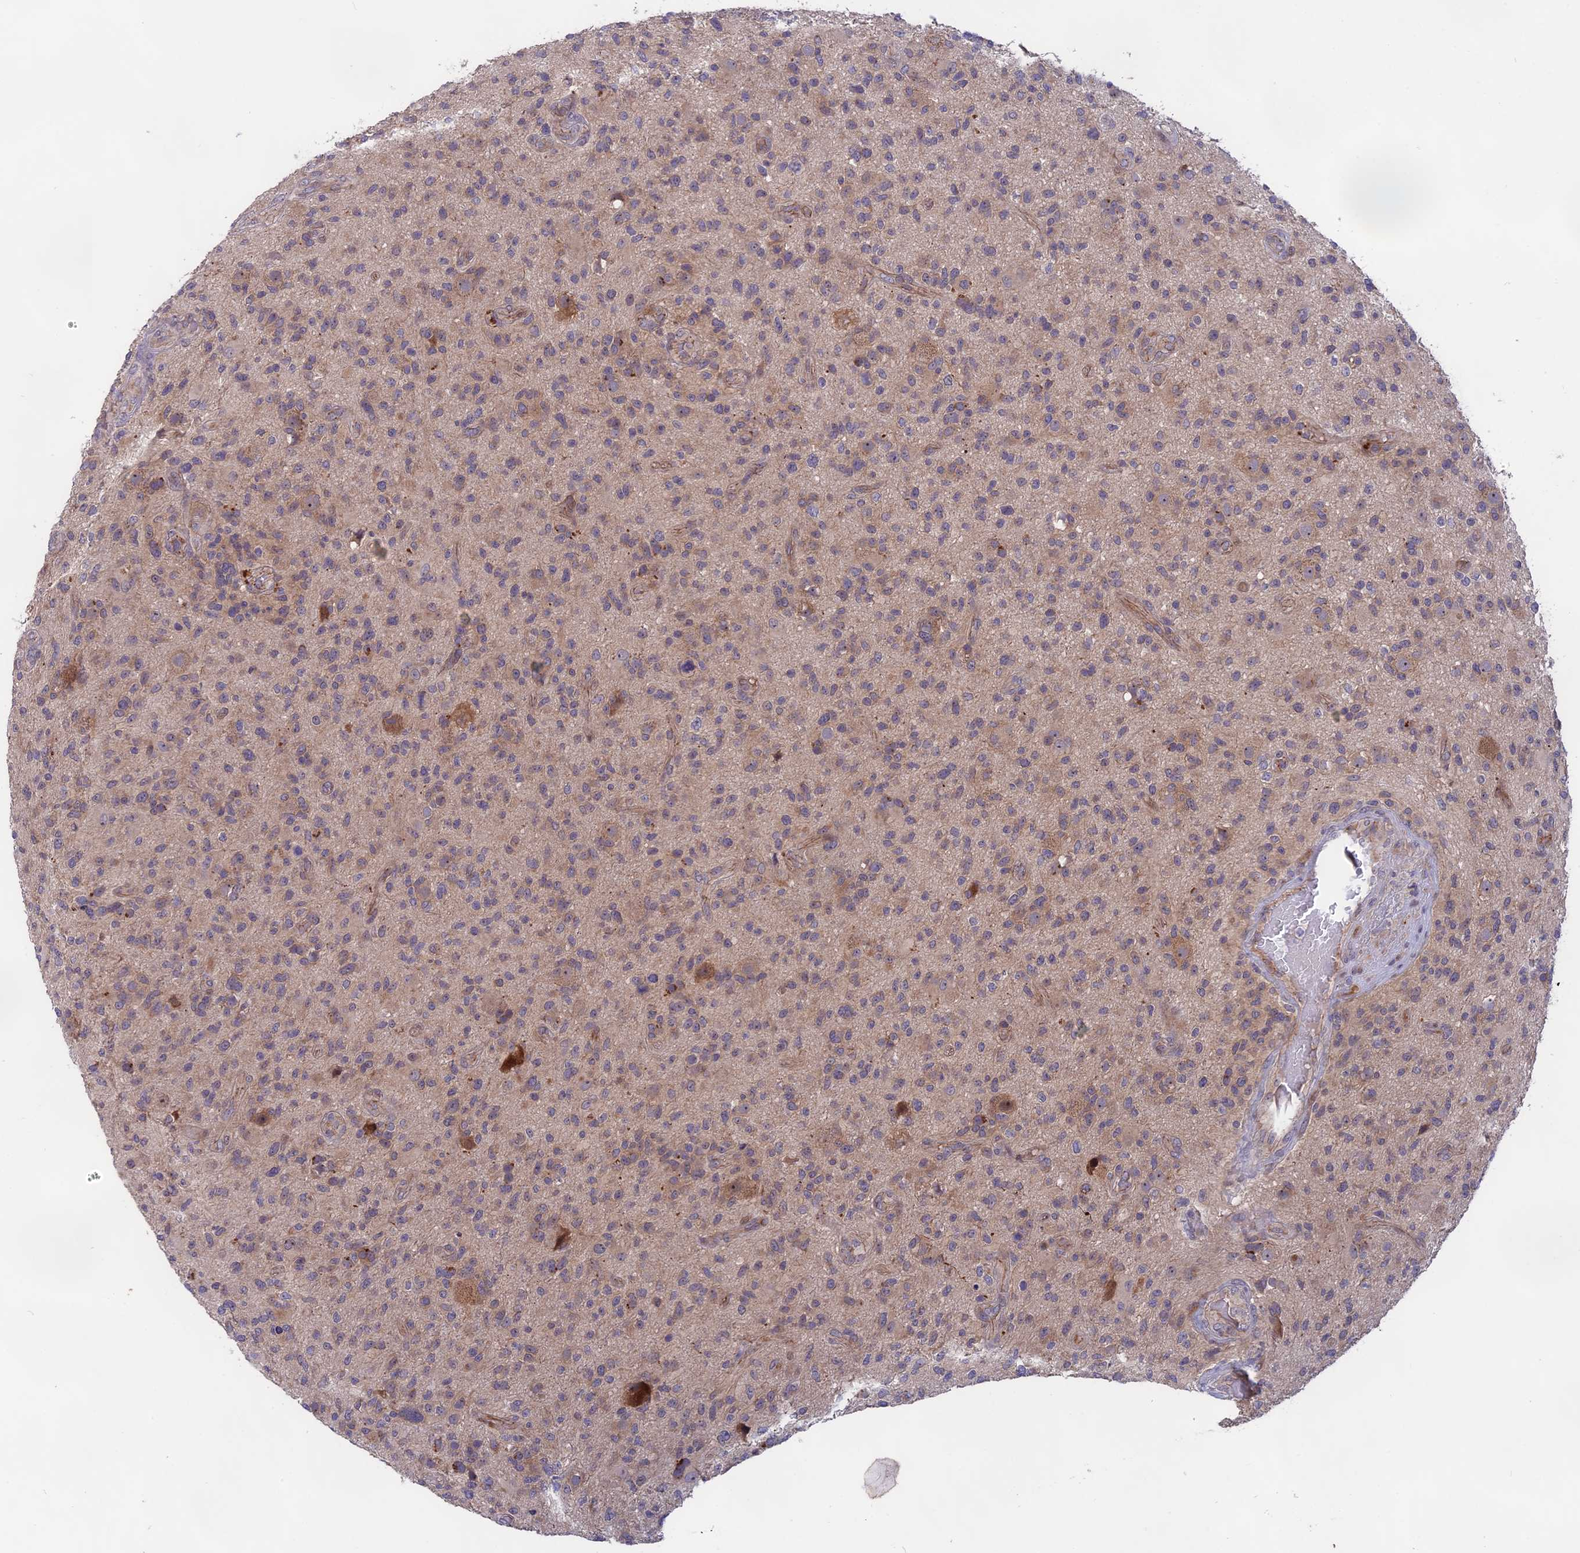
{"staining": {"intensity": "moderate", "quantity": "<25%", "location": "cytoplasmic/membranous"}, "tissue": "glioma", "cell_type": "Tumor cells", "image_type": "cancer", "snomed": [{"axis": "morphology", "description": "Glioma, malignant, High grade"}, {"axis": "topography", "description": "Brain"}], "caption": "Moderate cytoplasmic/membranous staining is identified in about <25% of tumor cells in malignant glioma (high-grade). The staining was performed using DAB, with brown indicating positive protein expression. Nuclei are stained blue with hematoxylin.", "gene": "TENT4B", "patient": {"sex": "male", "age": 47}}